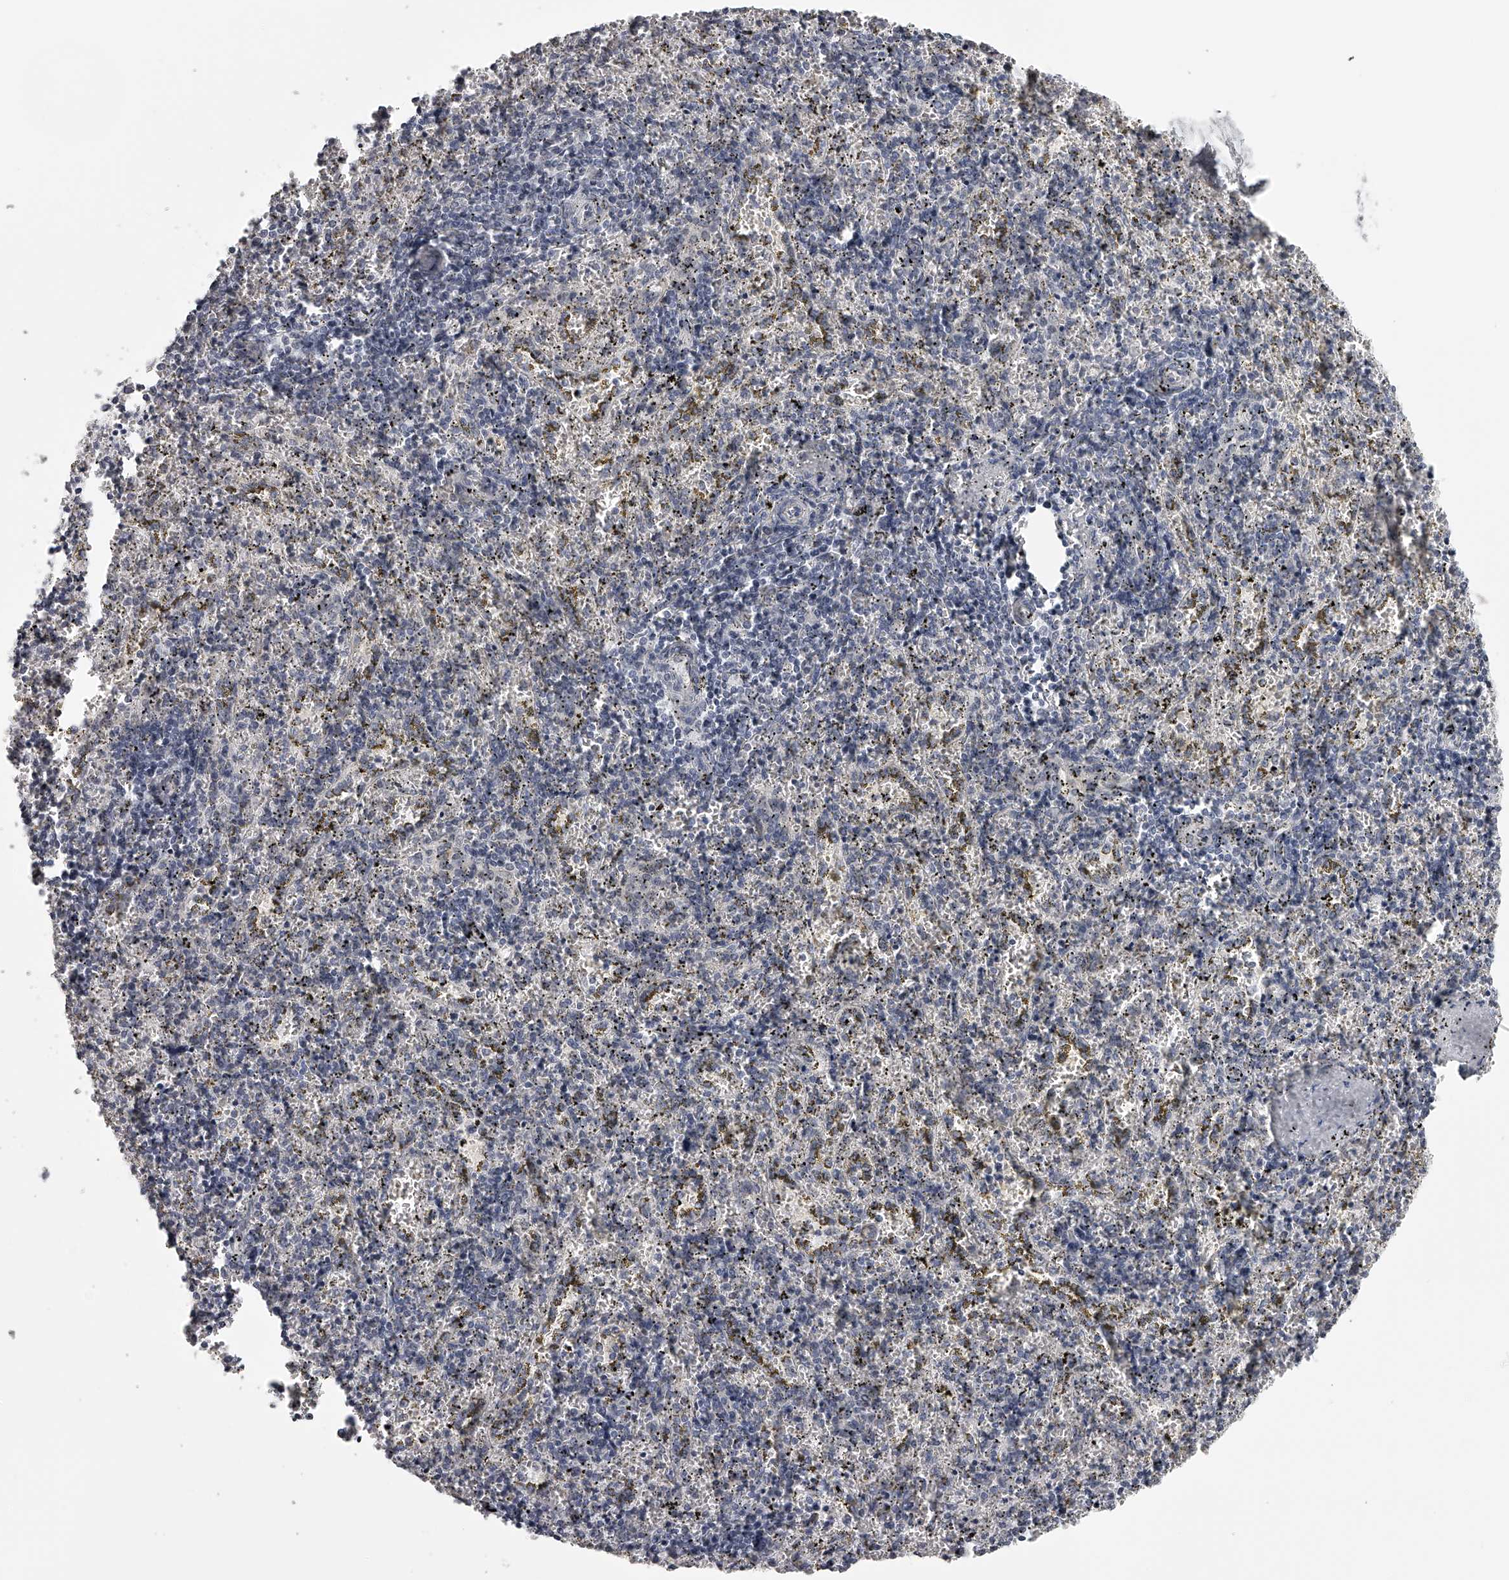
{"staining": {"intensity": "negative", "quantity": "none", "location": "none"}, "tissue": "spleen", "cell_type": "Cells in red pulp", "image_type": "normal", "snomed": [{"axis": "morphology", "description": "Normal tissue, NOS"}, {"axis": "topography", "description": "Spleen"}], "caption": "This is an IHC micrograph of benign human spleen. There is no positivity in cells in red pulp.", "gene": "RNF220", "patient": {"sex": "male", "age": 11}}